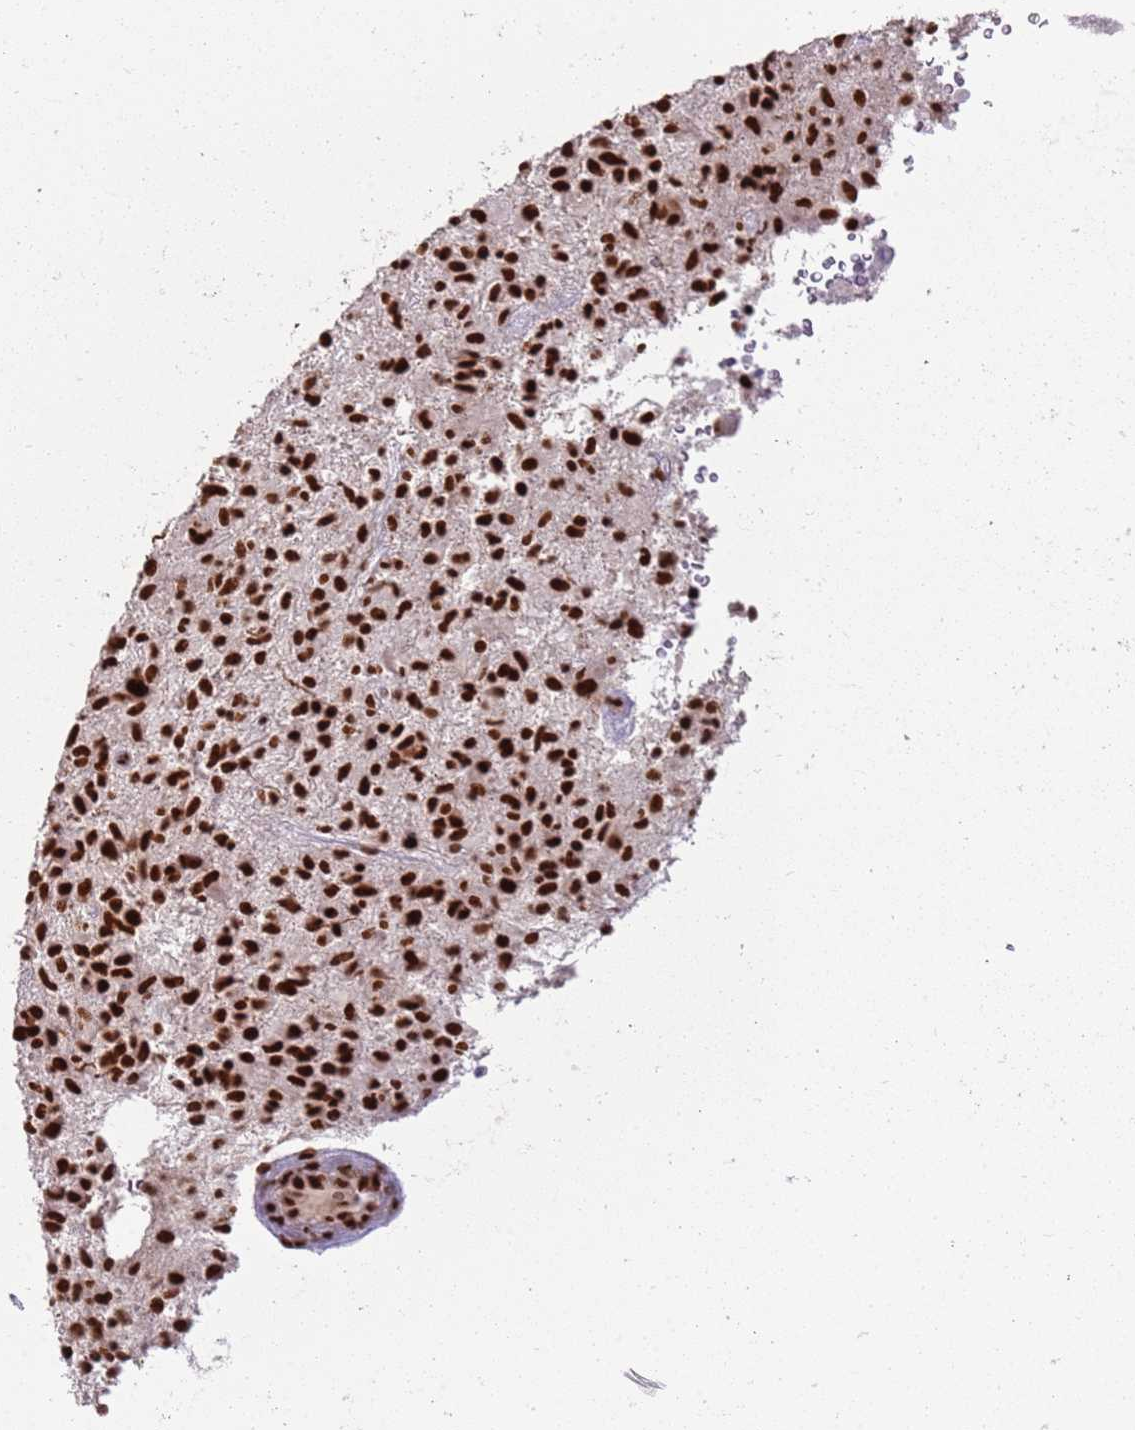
{"staining": {"intensity": "strong", "quantity": ">75%", "location": "nuclear"}, "tissue": "glioma", "cell_type": "Tumor cells", "image_type": "cancer", "snomed": [{"axis": "morphology", "description": "Glioma, malignant, High grade"}, {"axis": "topography", "description": "Brain"}], "caption": "Immunohistochemistry photomicrograph of neoplastic tissue: human malignant glioma (high-grade) stained using IHC demonstrates high levels of strong protein expression localized specifically in the nuclear of tumor cells, appearing as a nuclear brown color.", "gene": "TENT4A", "patient": {"sex": "male", "age": 47}}